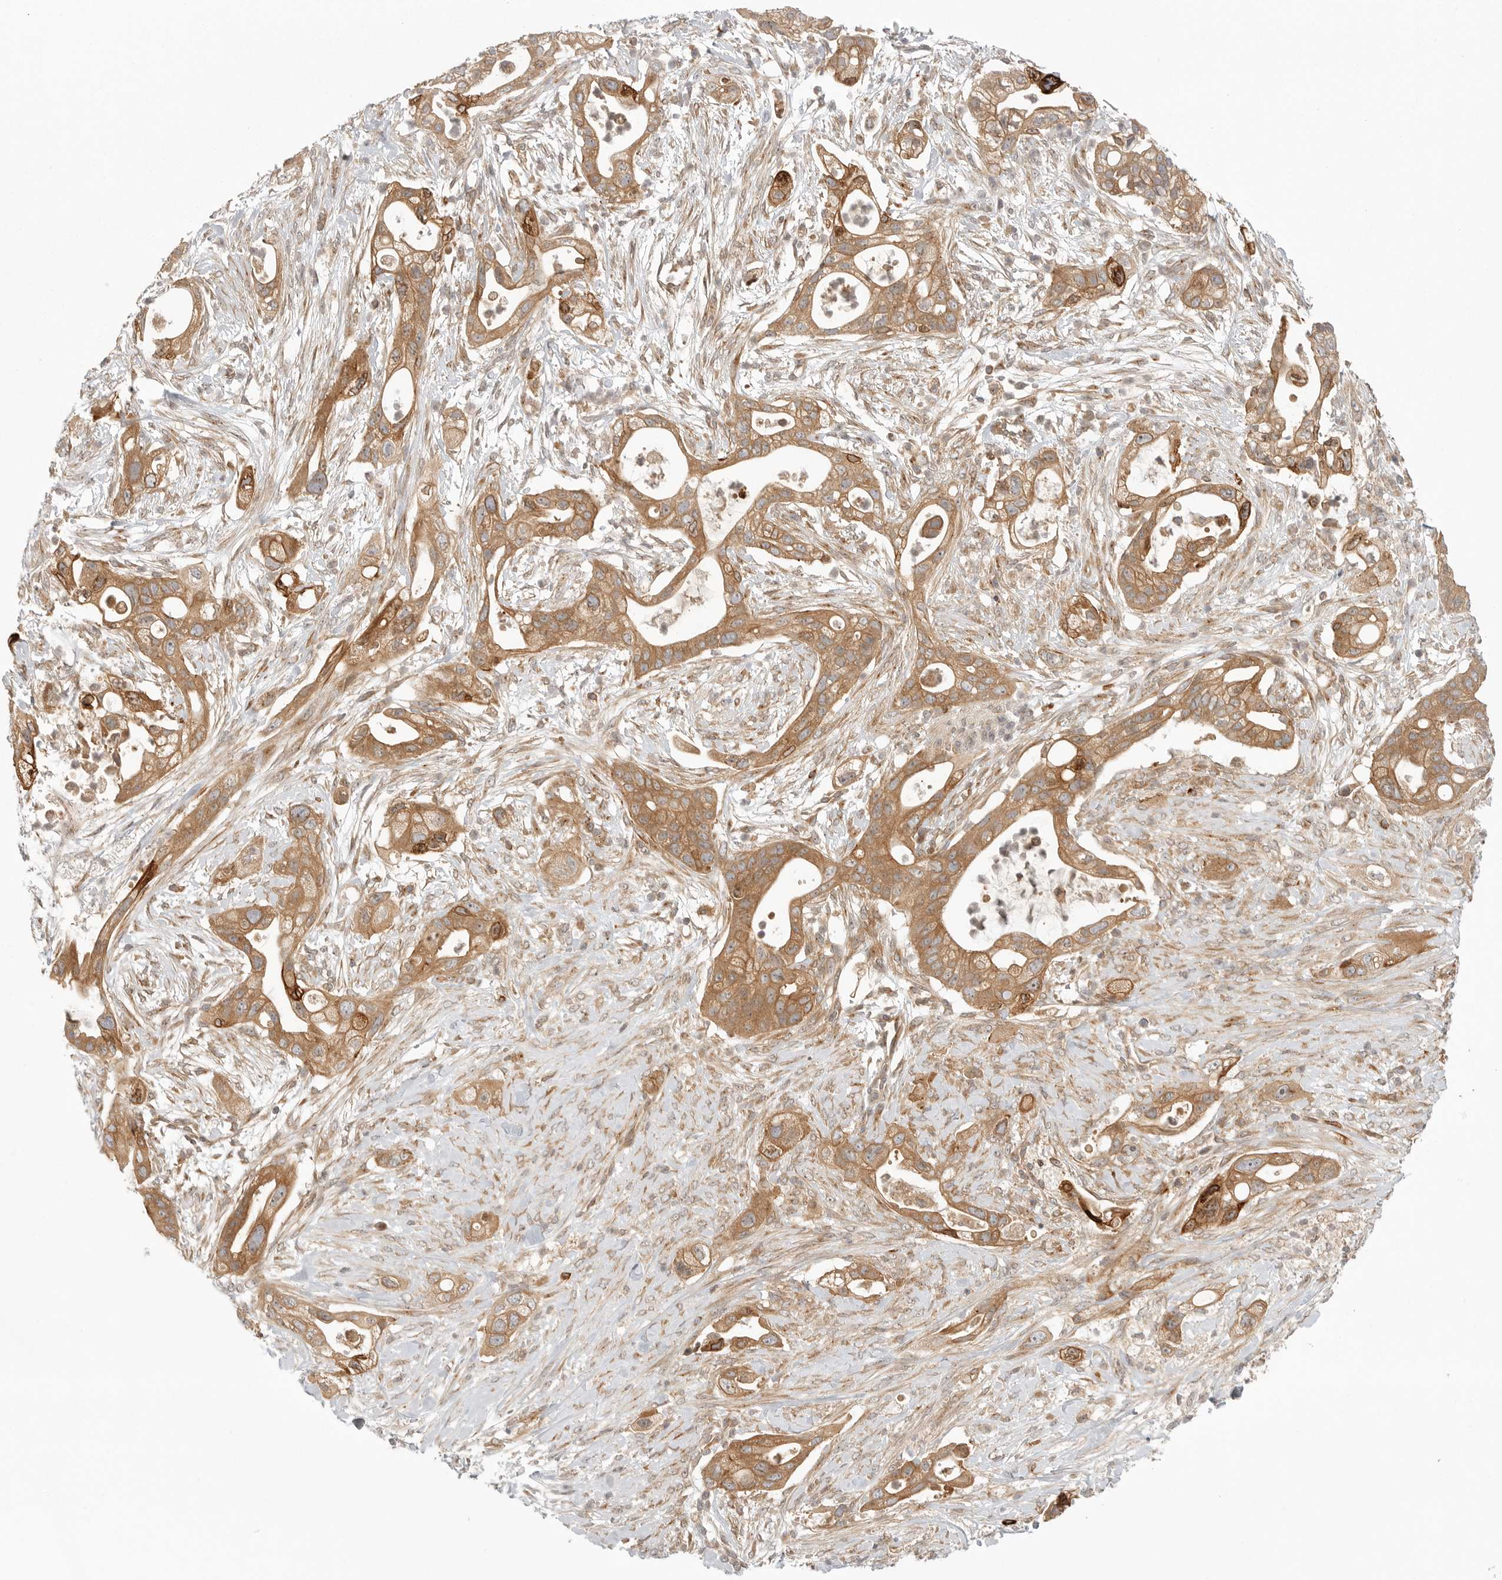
{"staining": {"intensity": "moderate", "quantity": ">75%", "location": "cytoplasmic/membranous"}, "tissue": "pancreatic cancer", "cell_type": "Tumor cells", "image_type": "cancer", "snomed": [{"axis": "morphology", "description": "Adenocarcinoma, NOS"}, {"axis": "topography", "description": "Pancreas"}], "caption": "A micrograph of pancreatic cancer stained for a protein displays moderate cytoplasmic/membranous brown staining in tumor cells.", "gene": "CCPG1", "patient": {"sex": "male", "age": 53}}